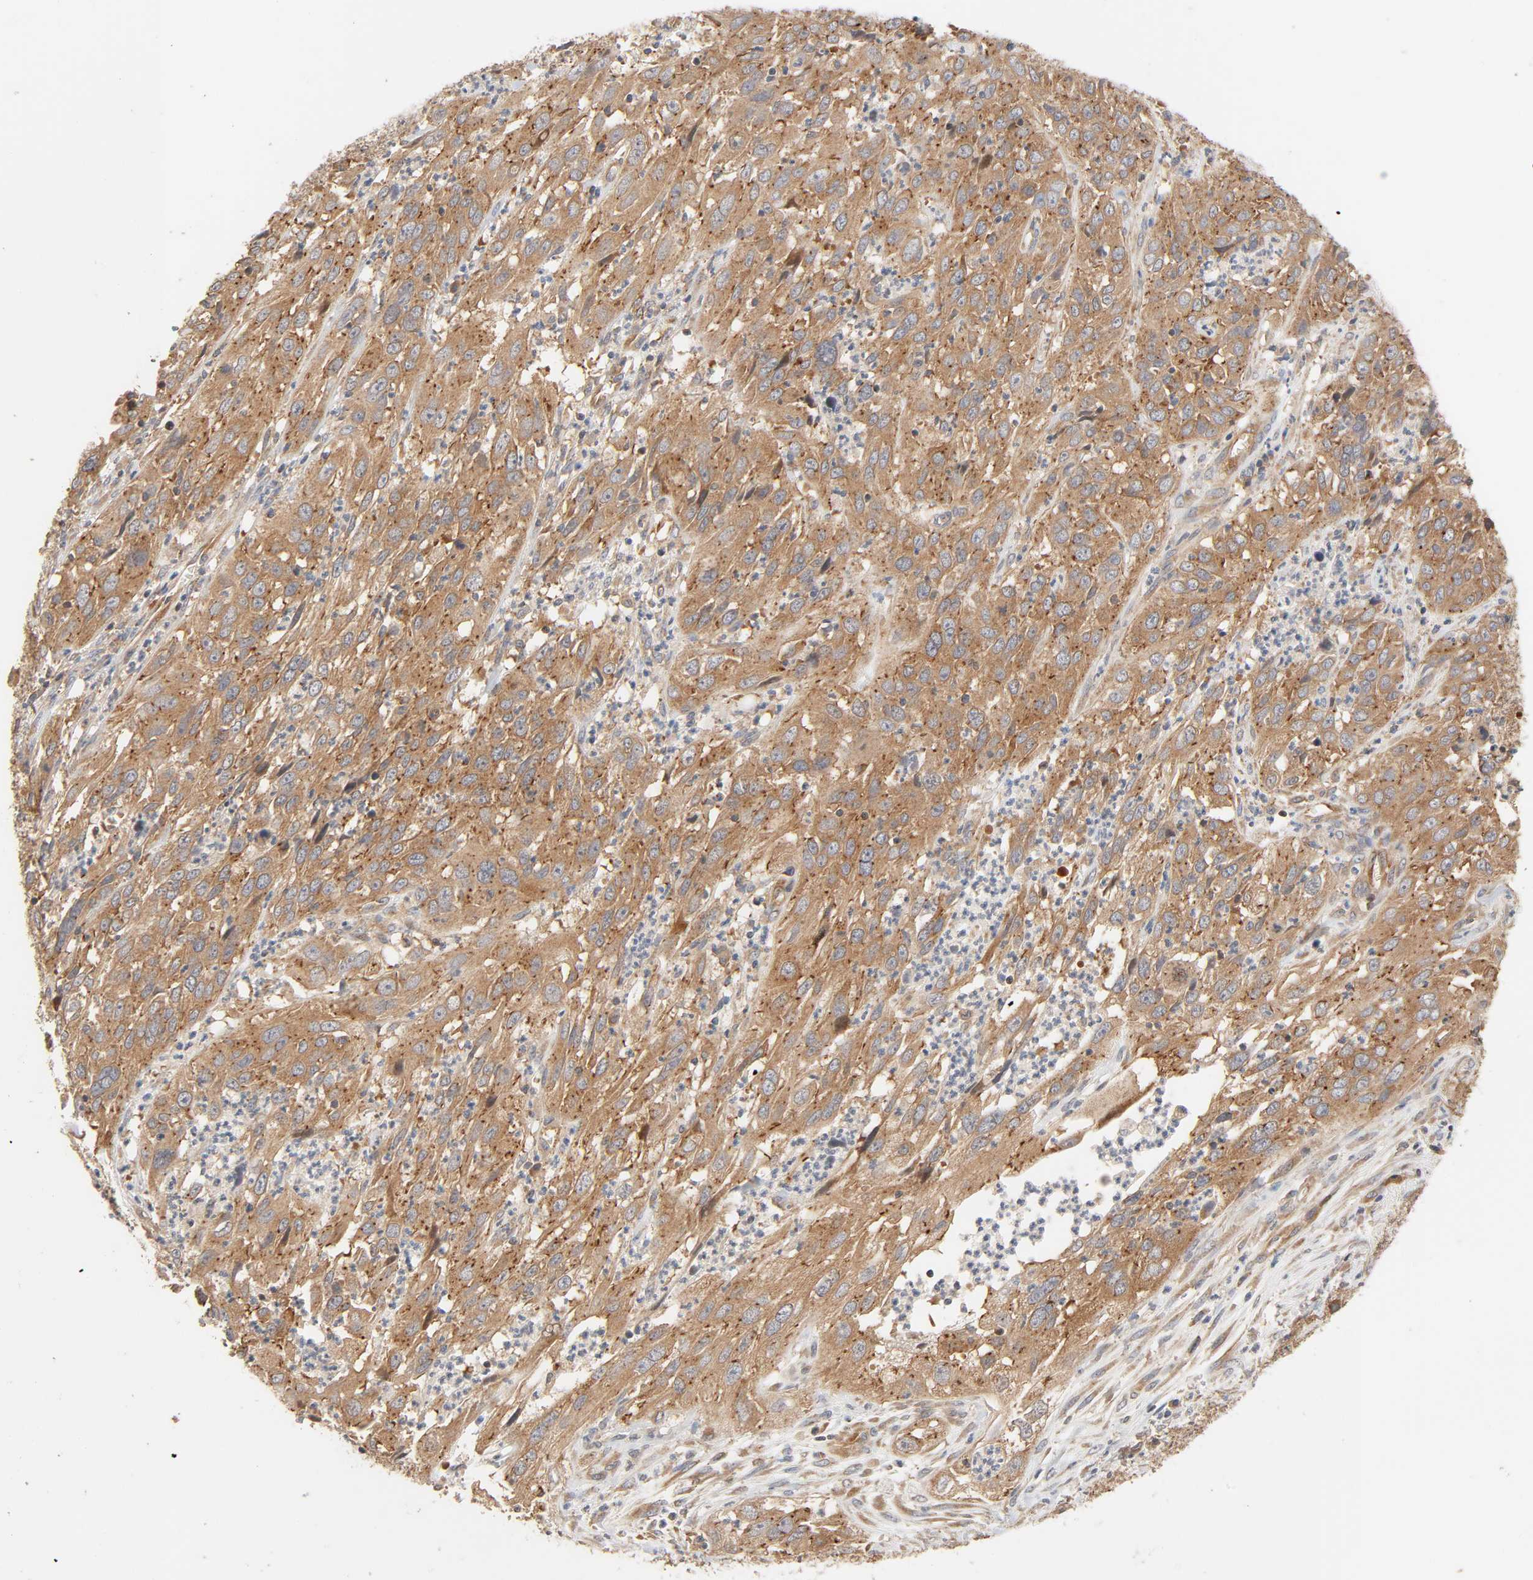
{"staining": {"intensity": "moderate", "quantity": ">75%", "location": "cytoplasmic/membranous"}, "tissue": "cervical cancer", "cell_type": "Tumor cells", "image_type": "cancer", "snomed": [{"axis": "morphology", "description": "Squamous cell carcinoma, NOS"}, {"axis": "topography", "description": "Cervix"}], "caption": "About >75% of tumor cells in cervical cancer (squamous cell carcinoma) exhibit moderate cytoplasmic/membranous protein expression as visualized by brown immunohistochemical staining.", "gene": "NEMF", "patient": {"sex": "female", "age": 32}}